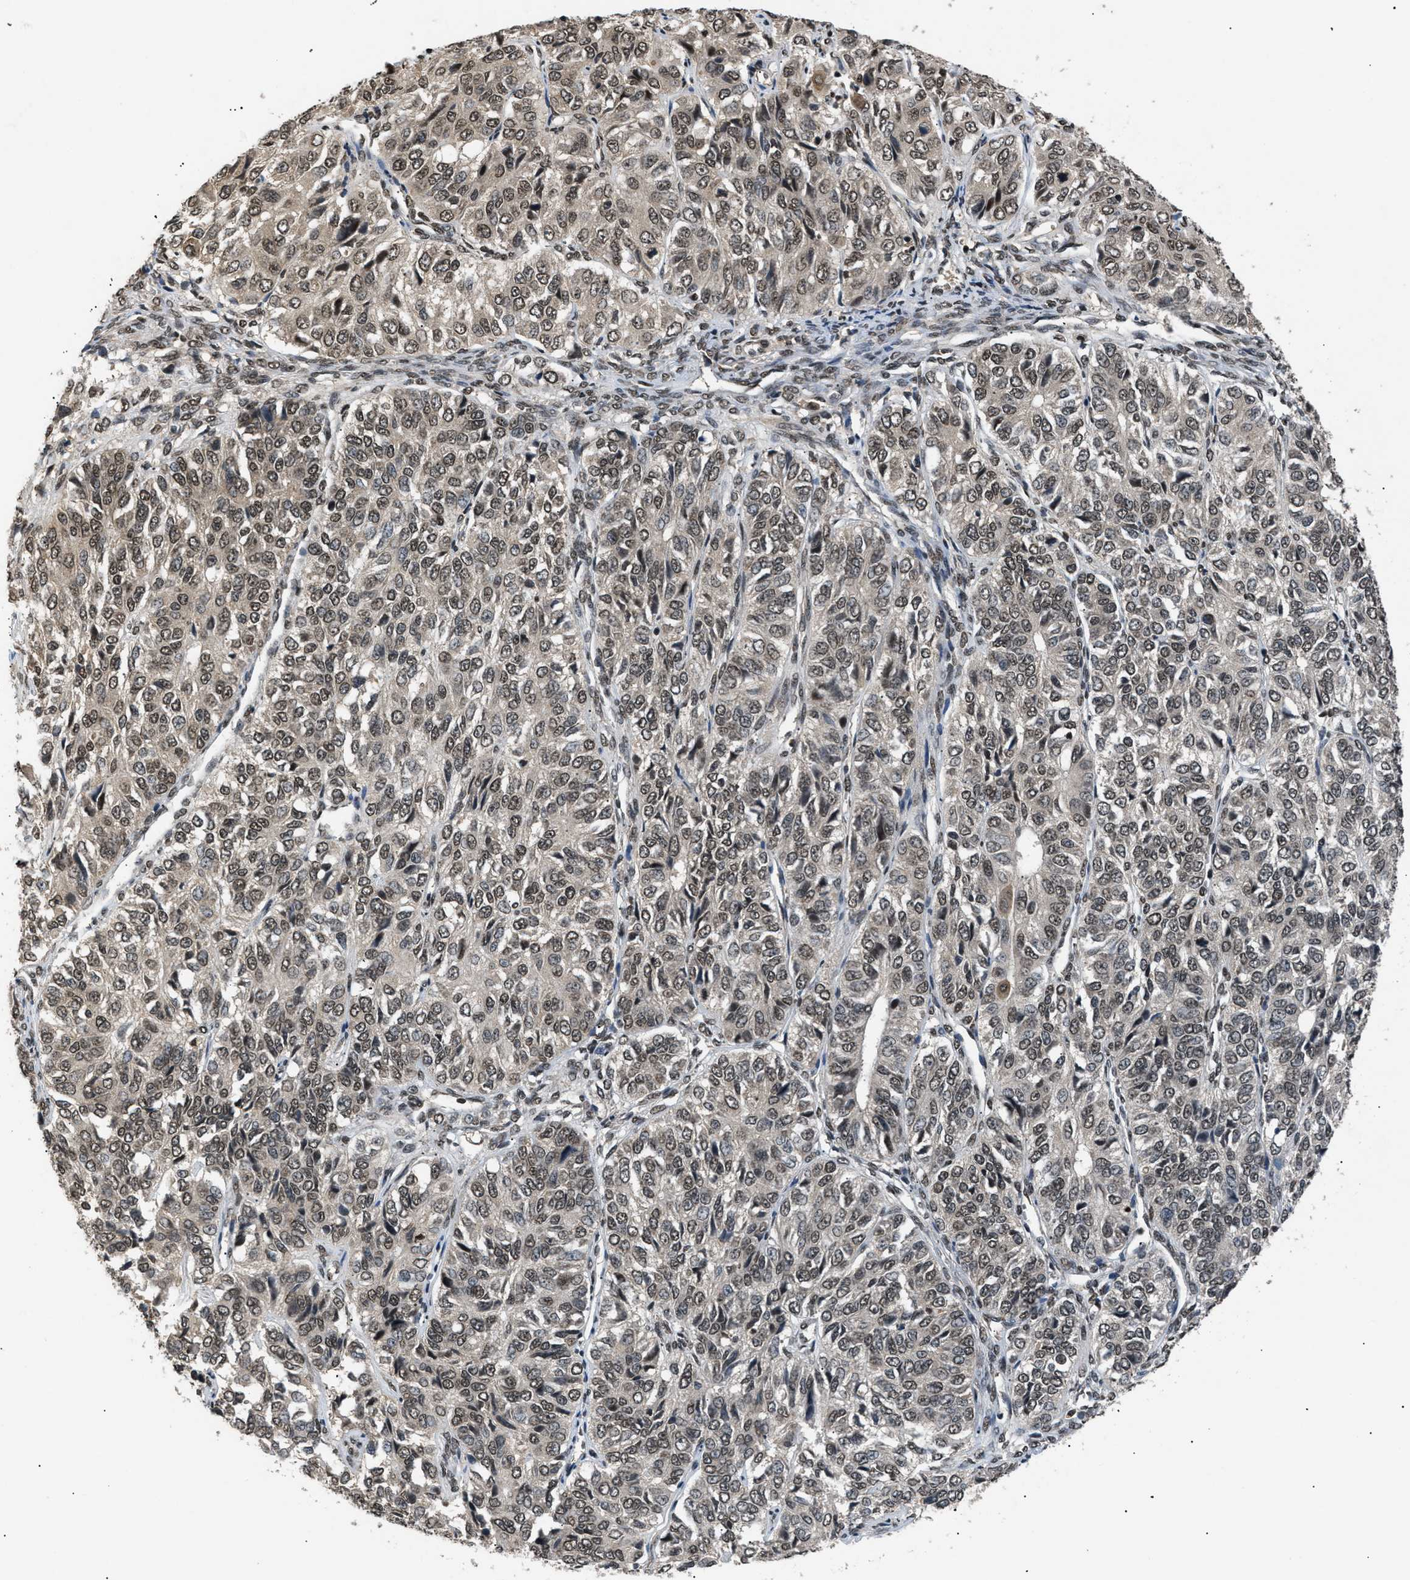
{"staining": {"intensity": "weak", "quantity": ">75%", "location": "nuclear"}, "tissue": "ovarian cancer", "cell_type": "Tumor cells", "image_type": "cancer", "snomed": [{"axis": "morphology", "description": "Carcinoma, endometroid"}, {"axis": "topography", "description": "Ovary"}], "caption": "Protein staining shows weak nuclear expression in about >75% of tumor cells in endometroid carcinoma (ovarian).", "gene": "RBM5", "patient": {"sex": "female", "age": 51}}